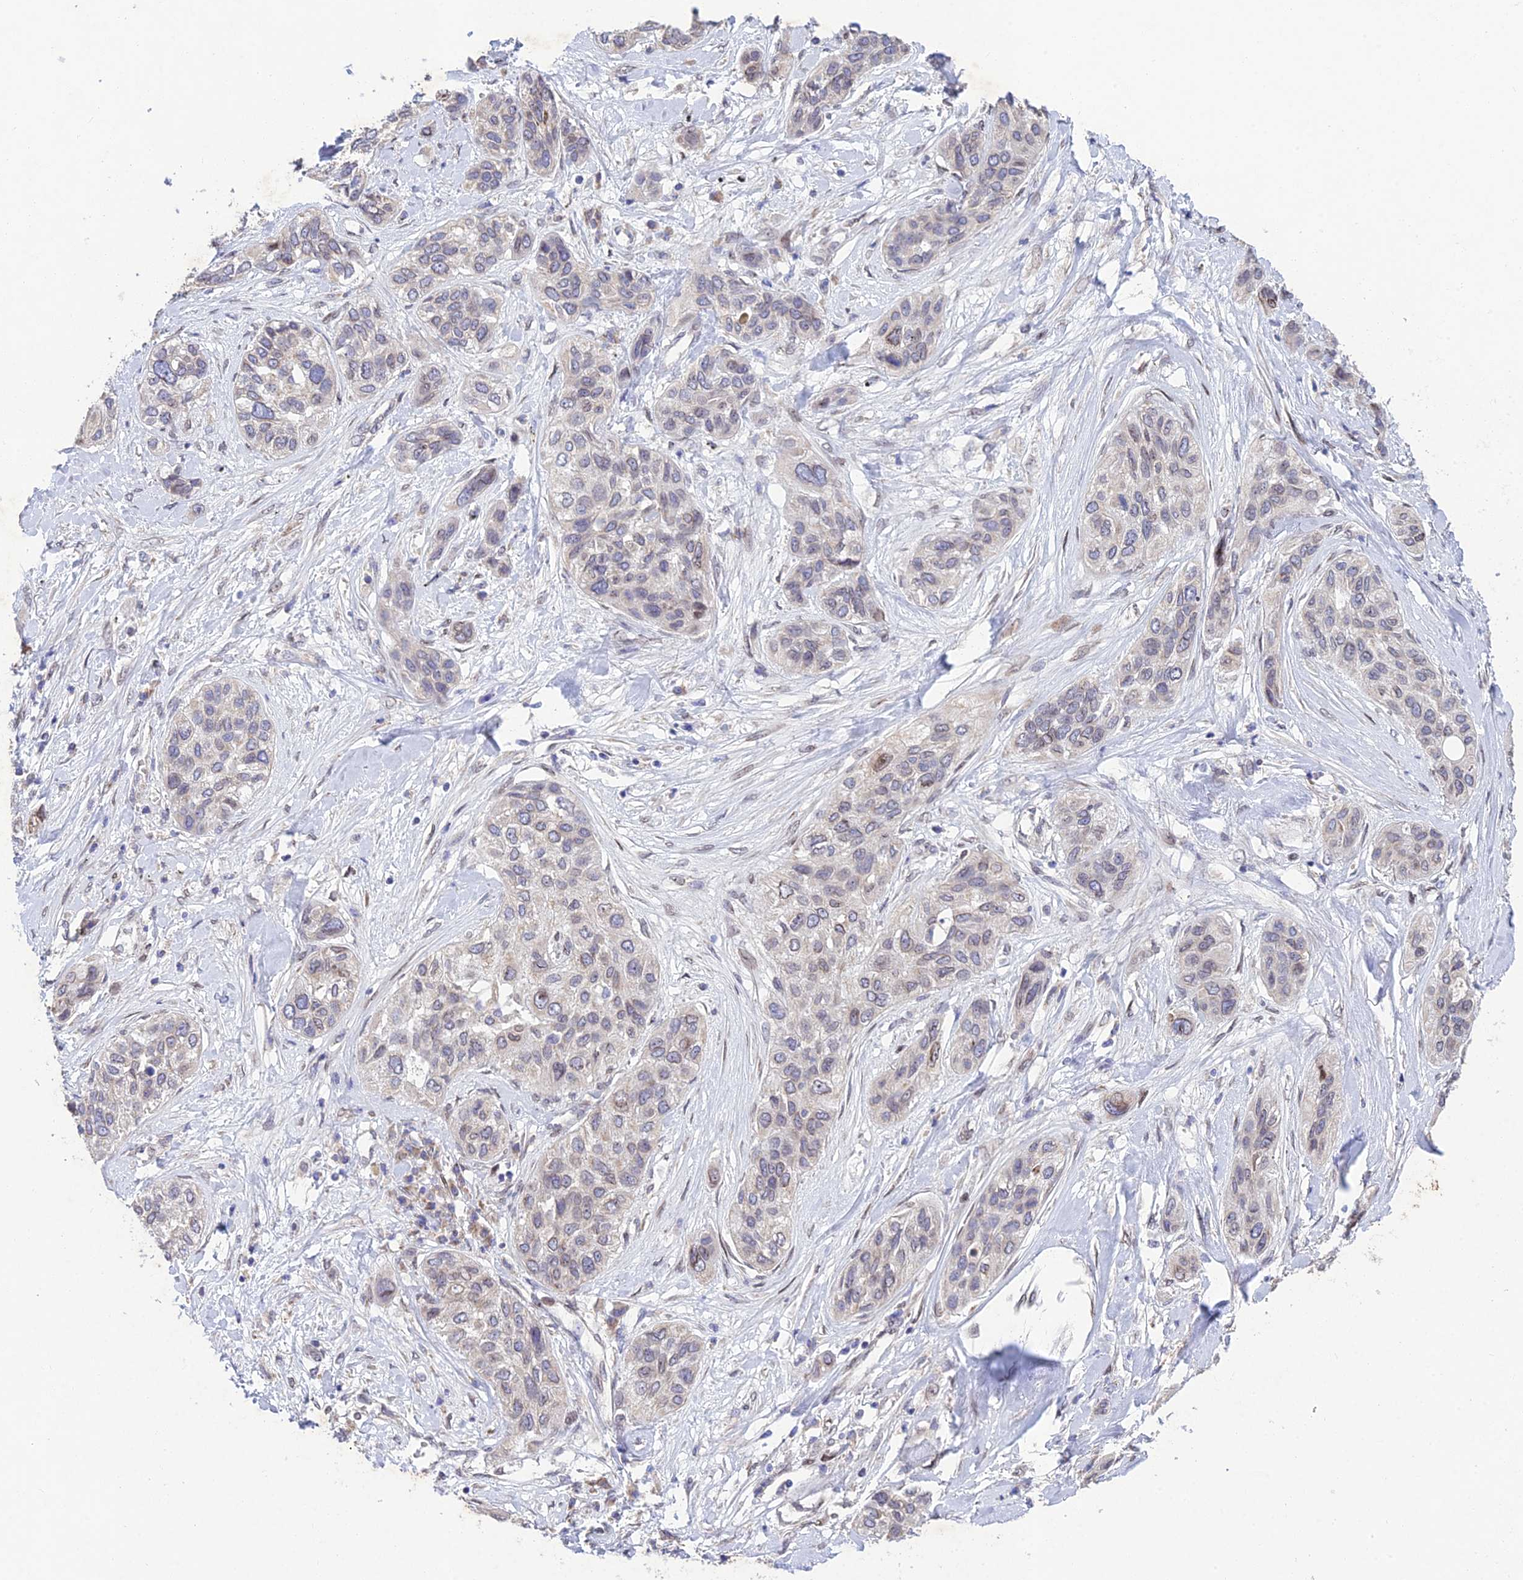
{"staining": {"intensity": "weak", "quantity": "<25%", "location": "cytoplasmic/membranous"}, "tissue": "lung cancer", "cell_type": "Tumor cells", "image_type": "cancer", "snomed": [{"axis": "morphology", "description": "Squamous cell carcinoma, NOS"}, {"axis": "topography", "description": "Lung"}], "caption": "DAB immunohistochemical staining of human squamous cell carcinoma (lung) exhibits no significant positivity in tumor cells. (Brightfield microscopy of DAB immunohistochemistry (IHC) at high magnification).", "gene": "MGAT2", "patient": {"sex": "female", "age": 70}}